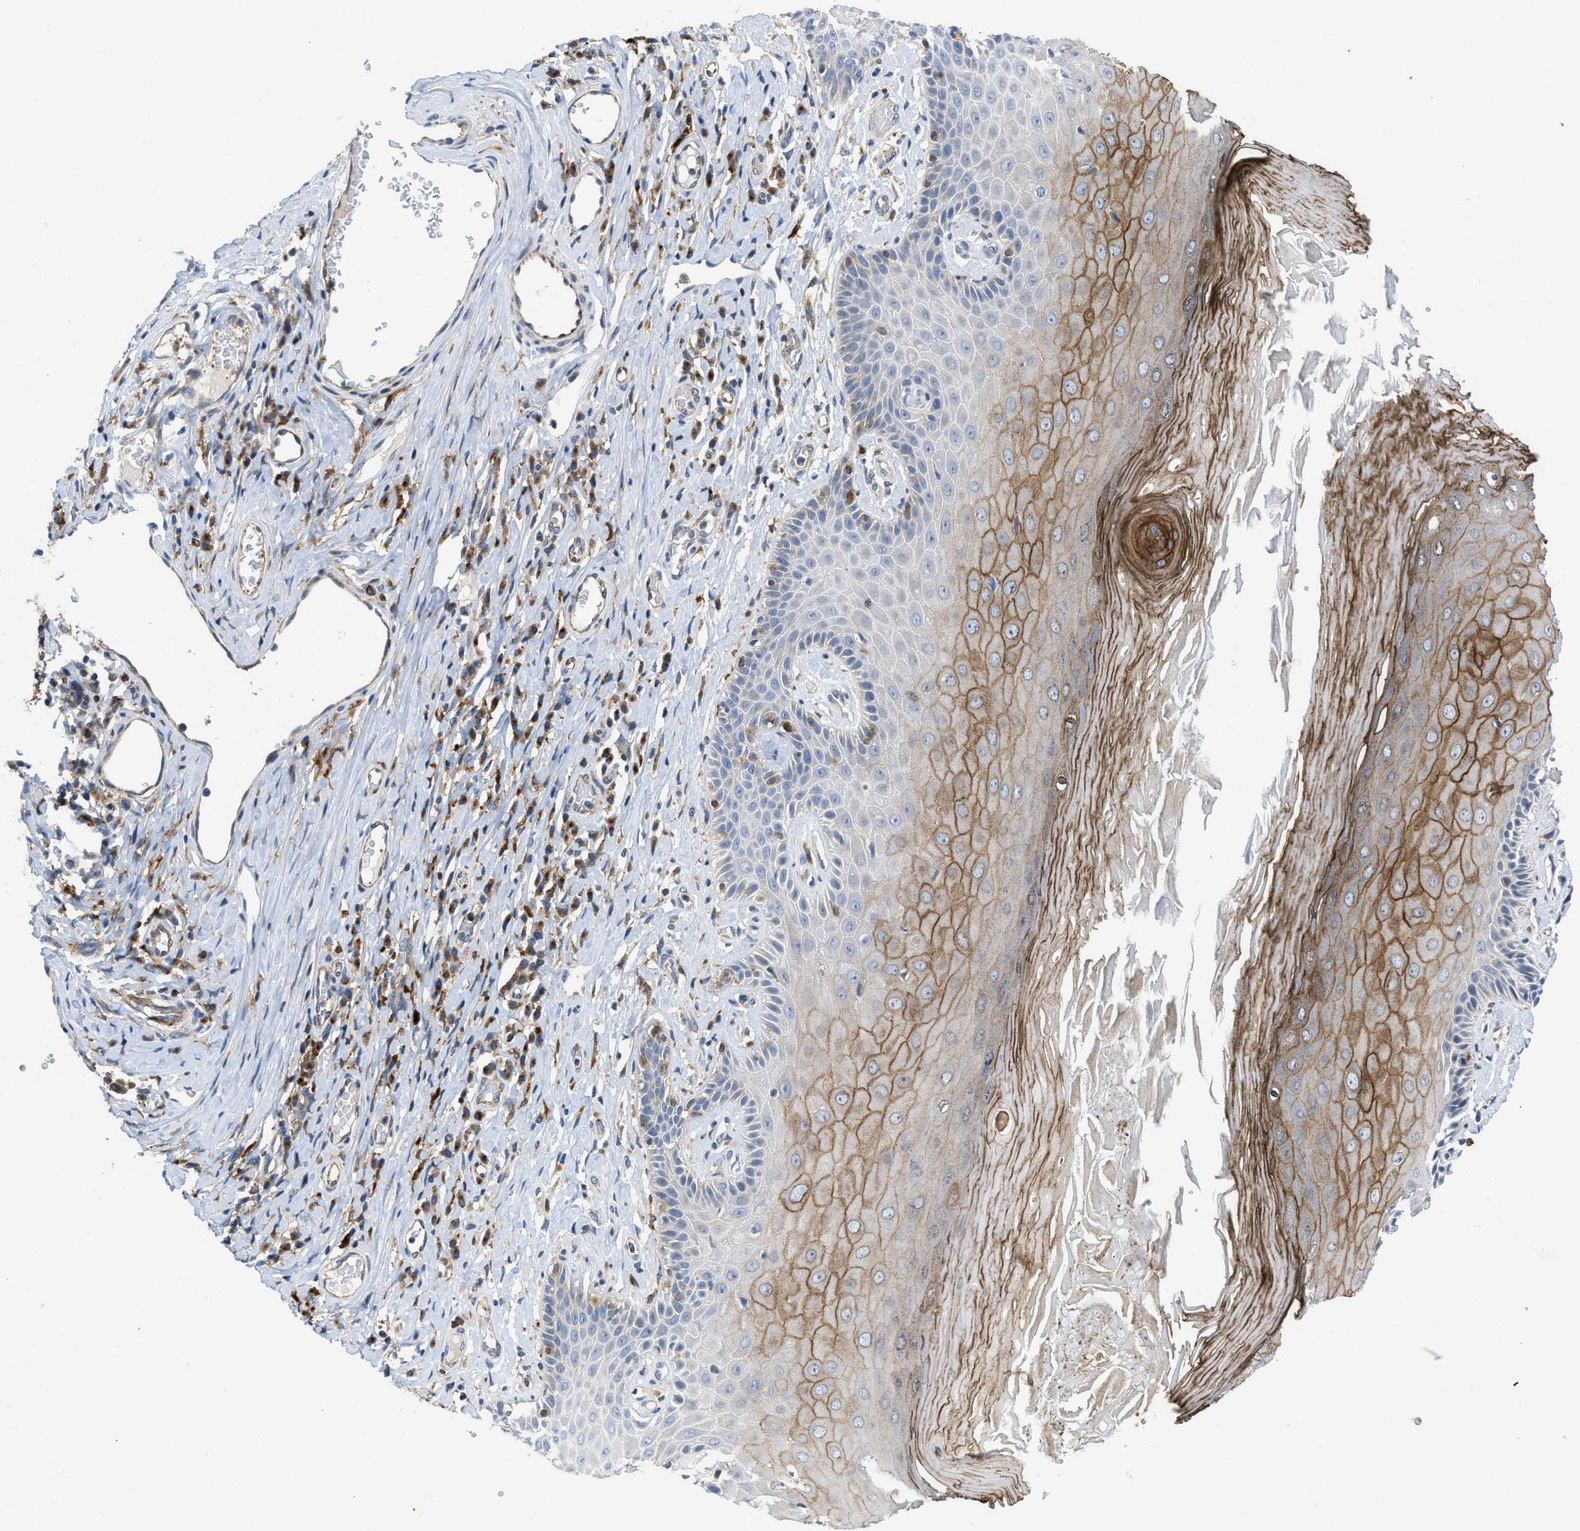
{"staining": {"intensity": "moderate", "quantity": "25%-75%", "location": "cytoplasmic/membranous"}, "tissue": "skin", "cell_type": "Epidermal cells", "image_type": "normal", "snomed": [{"axis": "morphology", "description": "Normal tissue, NOS"}, {"axis": "topography", "description": "Vulva"}], "caption": "Immunohistochemistry (DAB (3,3'-diaminobenzidine)) staining of benign skin reveals moderate cytoplasmic/membranous protein expression in approximately 25%-75% of epidermal cells. (Stains: DAB (3,3'-diaminobenzidine) in brown, nuclei in blue, Microscopy: brightfield microscopy at high magnification).", "gene": "ENPP4", "patient": {"sex": "female", "age": 73}}